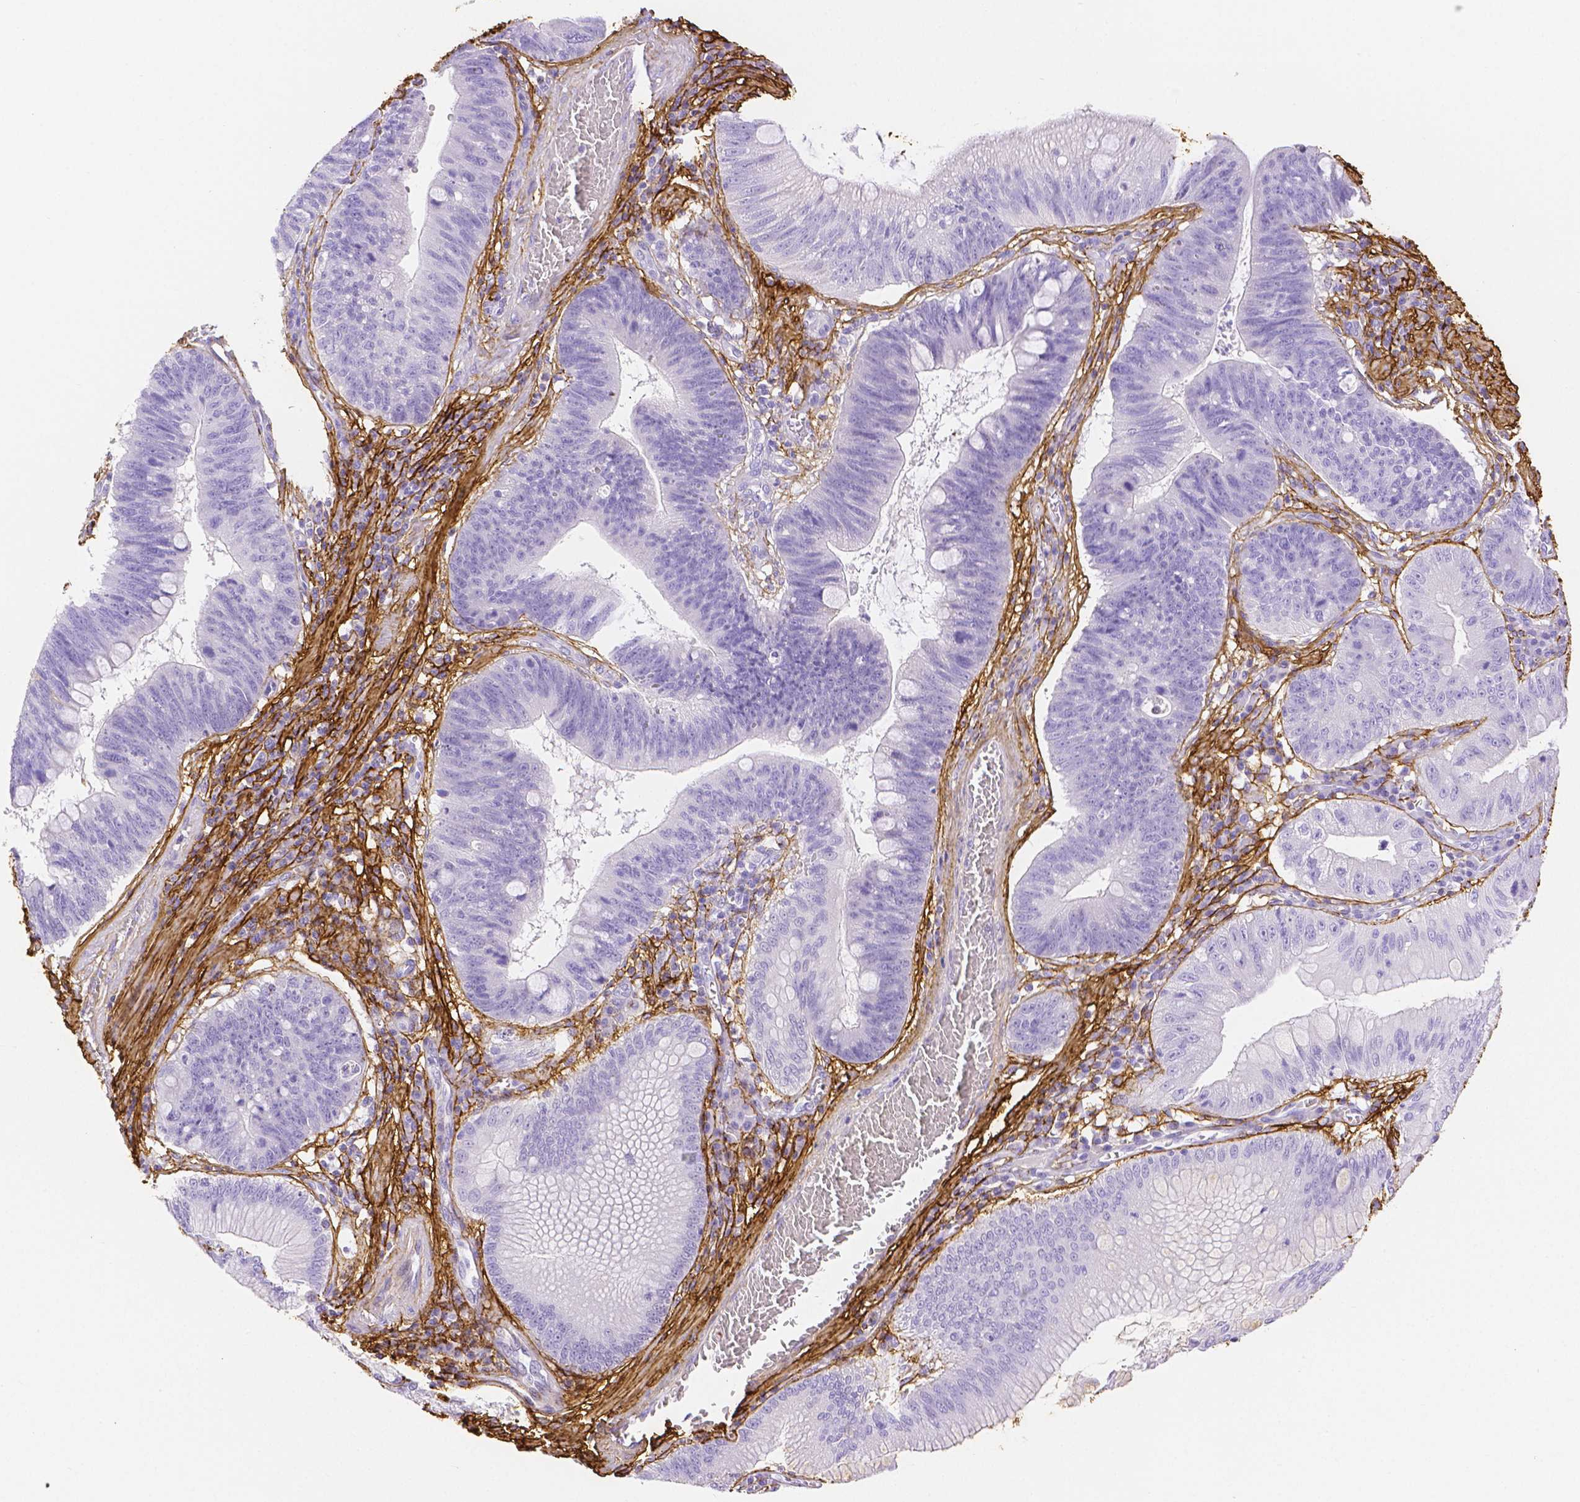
{"staining": {"intensity": "negative", "quantity": "none", "location": "none"}, "tissue": "stomach cancer", "cell_type": "Tumor cells", "image_type": "cancer", "snomed": [{"axis": "morphology", "description": "Adenocarcinoma, NOS"}, {"axis": "topography", "description": "Stomach"}], "caption": "A histopathology image of stomach cancer stained for a protein reveals no brown staining in tumor cells.", "gene": "FBN1", "patient": {"sex": "male", "age": 59}}